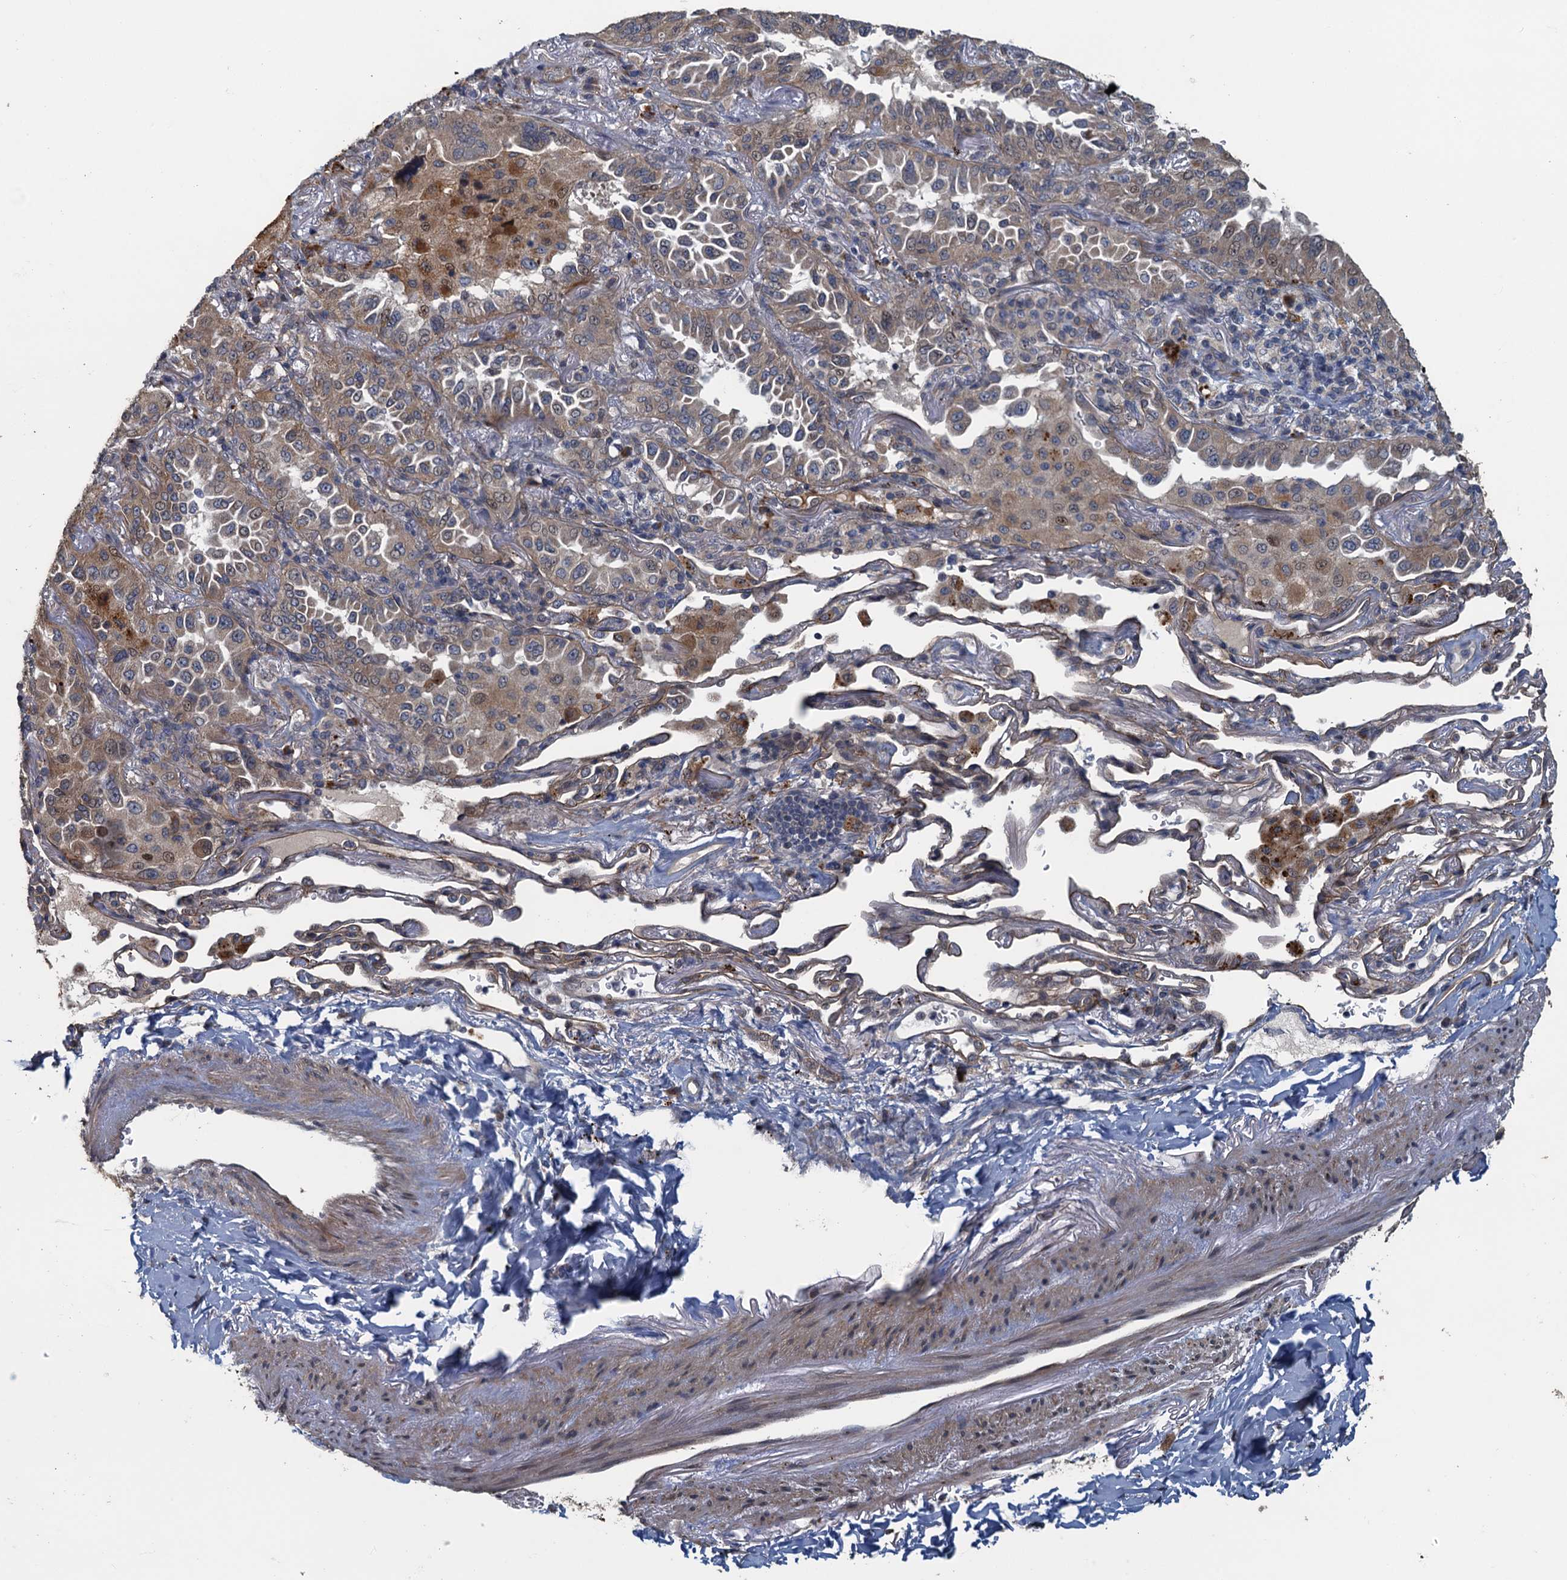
{"staining": {"intensity": "weak", "quantity": ">75%", "location": "cytoplasmic/membranous,nuclear"}, "tissue": "lung cancer", "cell_type": "Tumor cells", "image_type": "cancer", "snomed": [{"axis": "morphology", "description": "Adenocarcinoma, NOS"}, {"axis": "topography", "description": "Lung"}], "caption": "This photomicrograph displays IHC staining of lung cancer (adenocarcinoma), with low weak cytoplasmic/membranous and nuclear expression in about >75% of tumor cells.", "gene": "AGRN", "patient": {"sex": "female", "age": 69}}